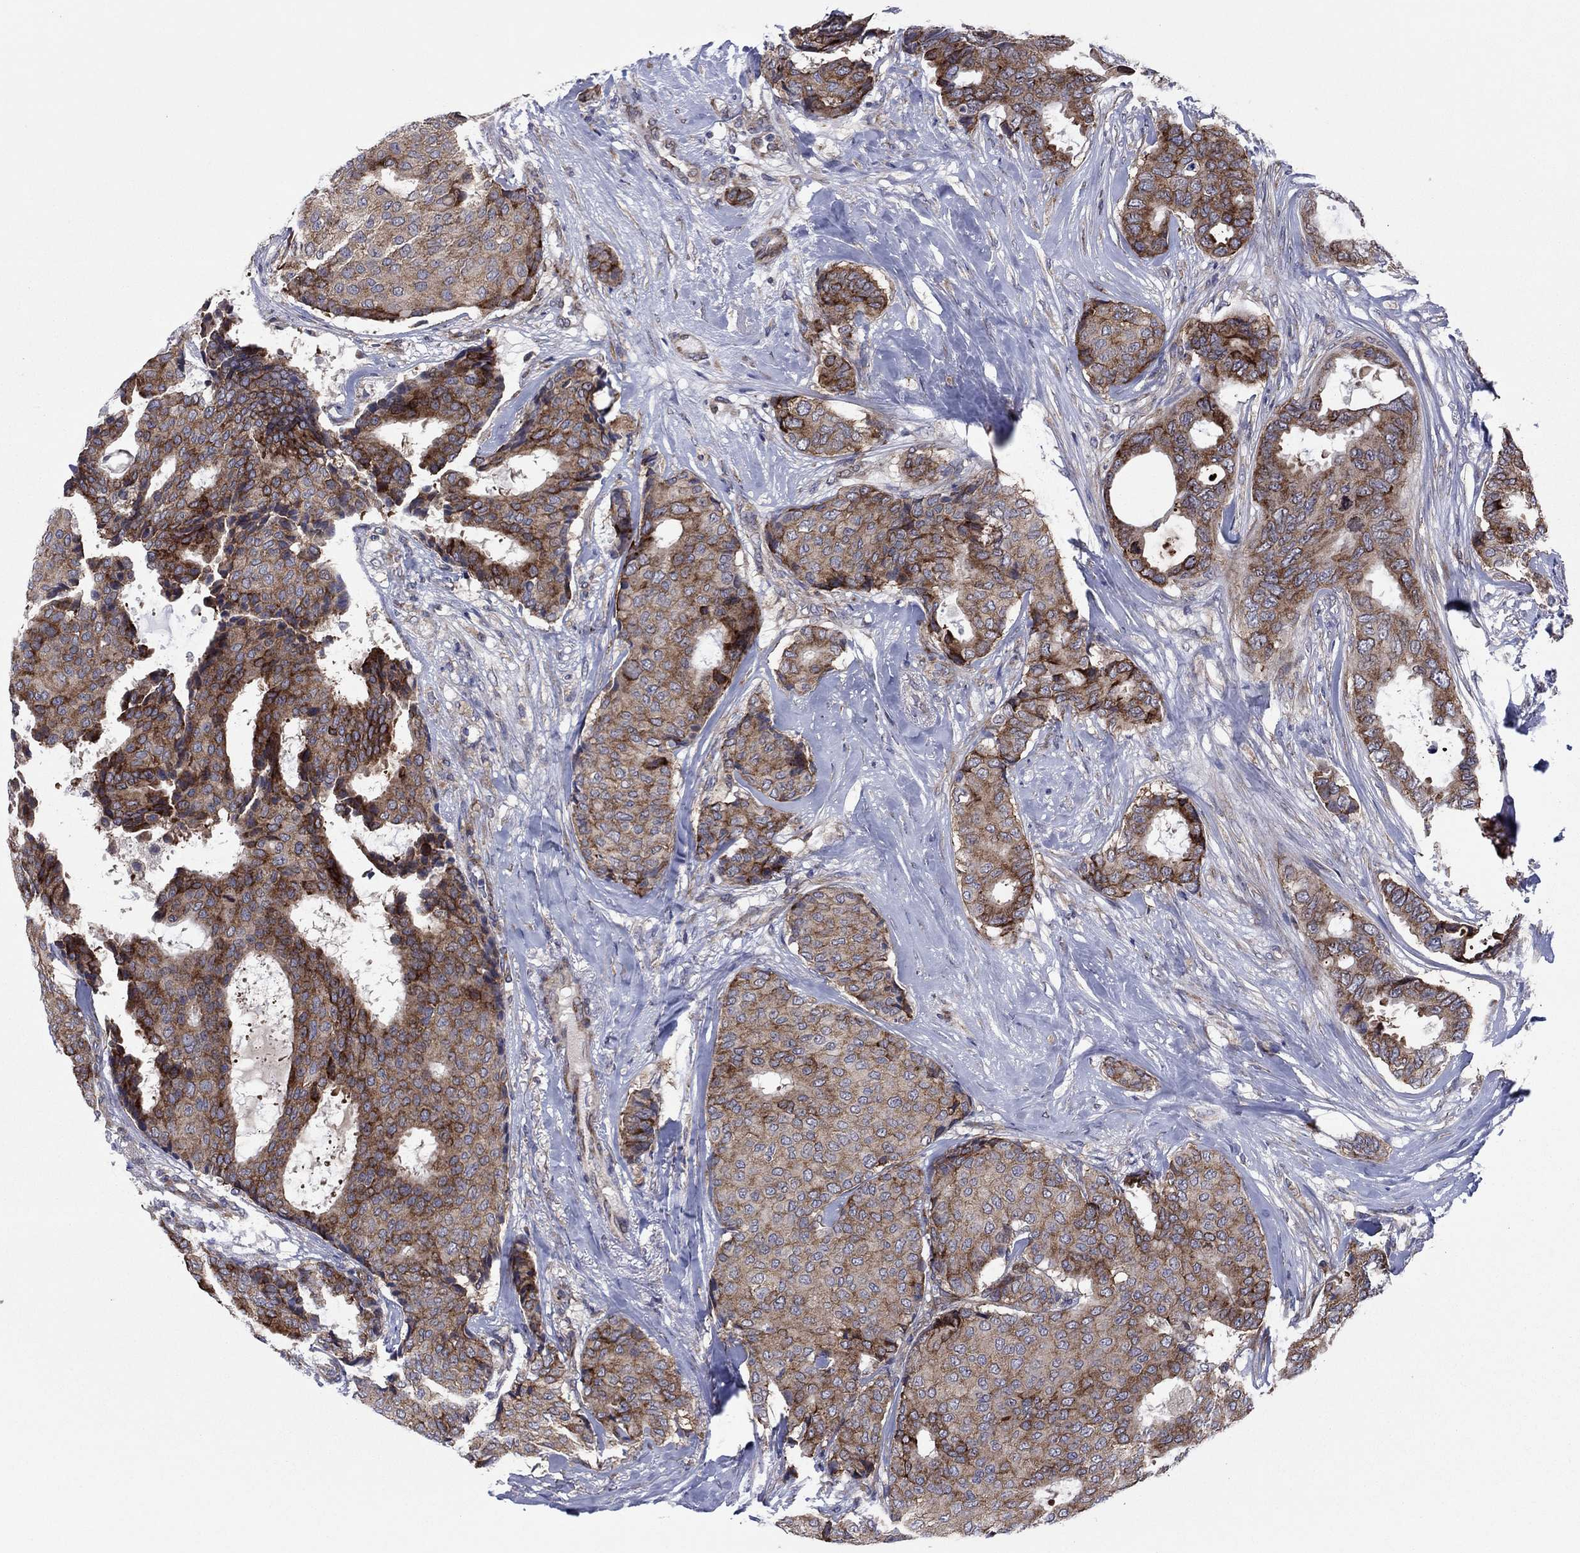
{"staining": {"intensity": "strong", "quantity": "25%-75%", "location": "cytoplasmic/membranous"}, "tissue": "breast cancer", "cell_type": "Tumor cells", "image_type": "cancer", "snomed": [{"axis": "morphology", "description": "Duct carcinoma"}, {"axis": "topography", "description": "Breast"}], "caption": "A high-resolution micrograph shows immunohistochemistry (IHC) staining of breast cancer (infiltrating ductal carcinoma), which displays strong cytoplasmic/membranous positivity in about 25%-75% of tumor cells.", "gene": "GPR155", "patient": {"sex": "female", "age": 75}}